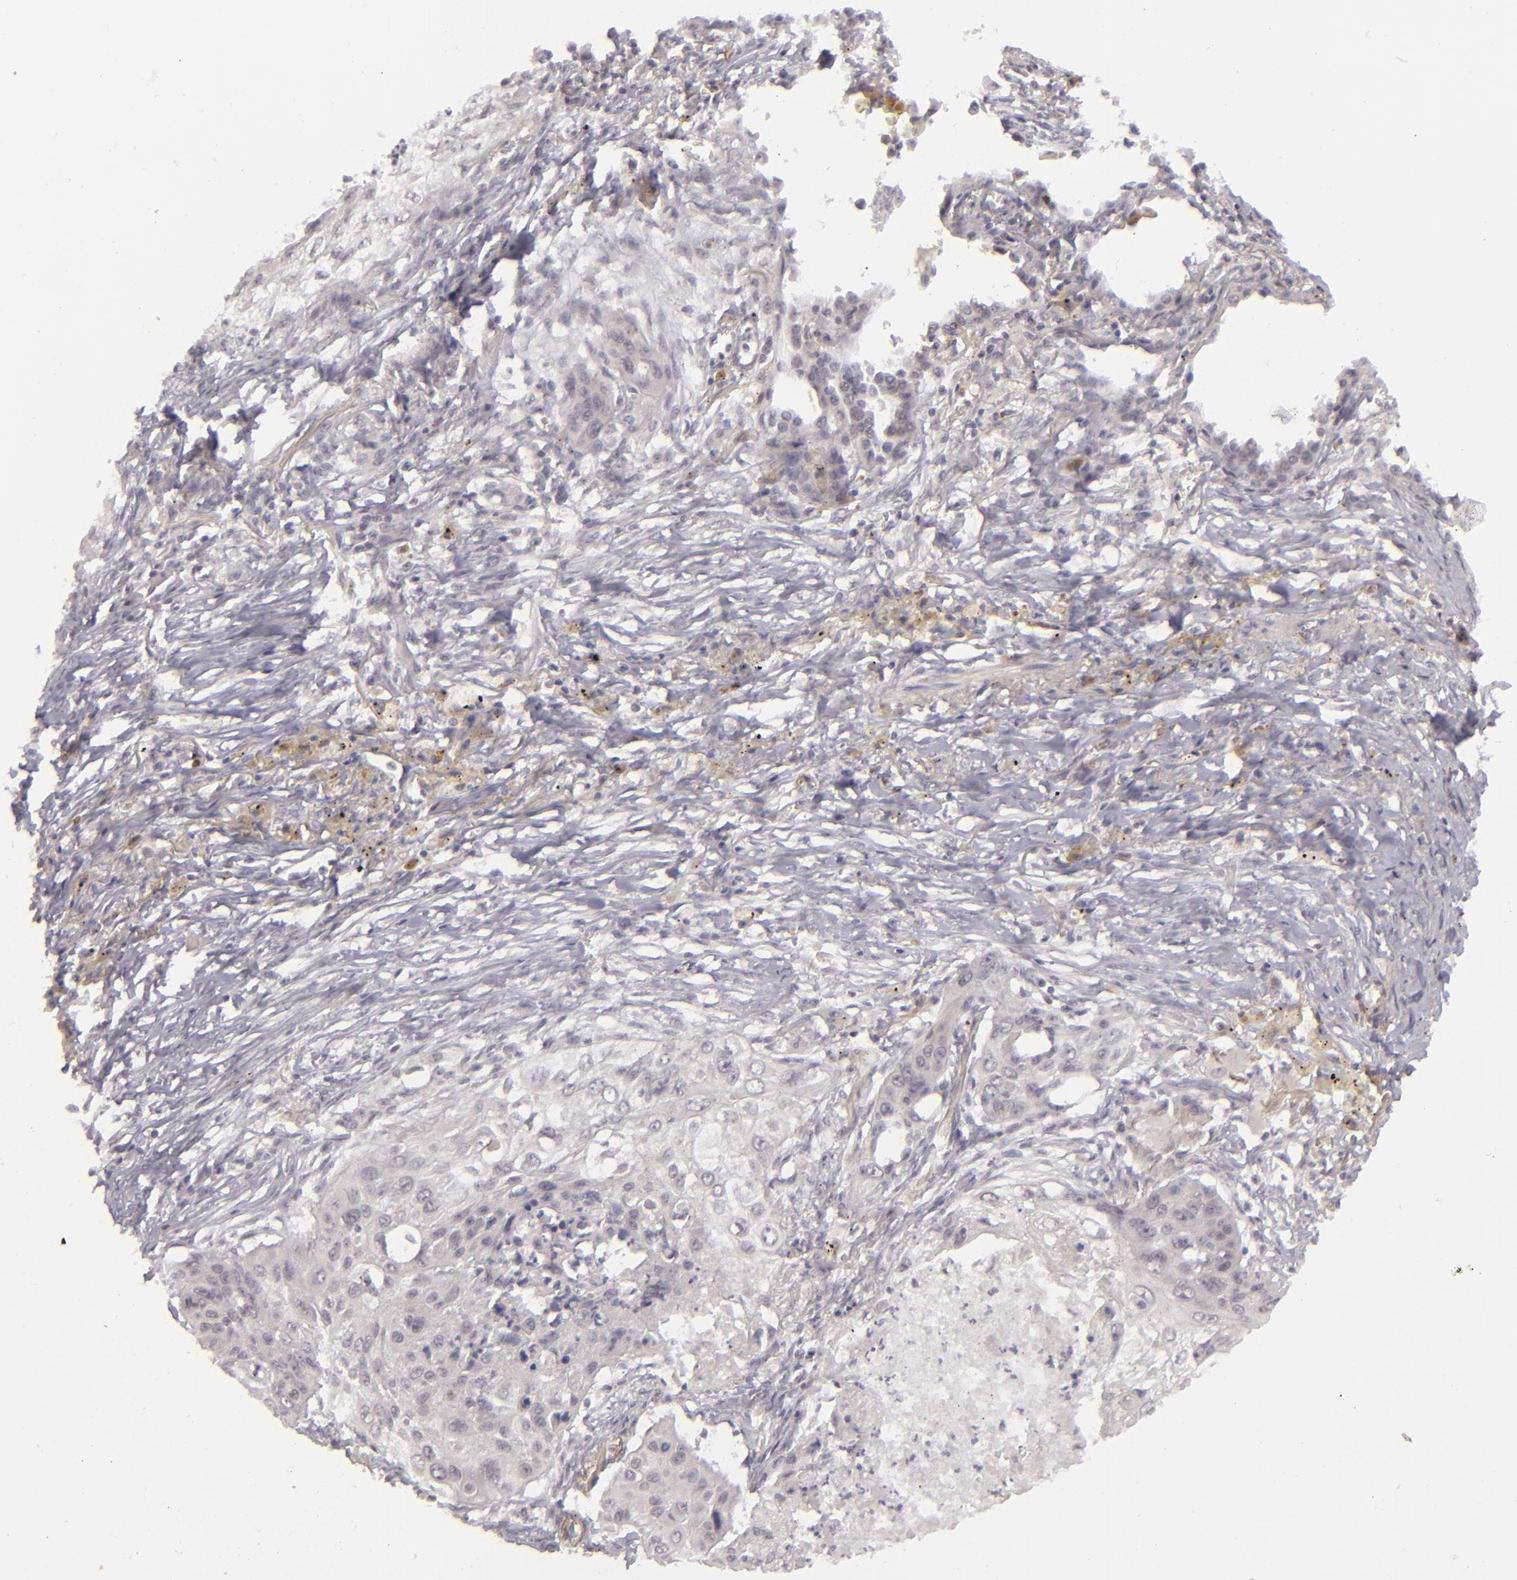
{"staining": {"intensity": "negative", "quantity": "none", "location": "none"}, "tissue": "lung cancer", "cell_type": "Tumor cells", "image_type": "cancer", "snomed": [{"axis": "morphology", "description": "Squamous cell carcinoma, NOS"}, {"axis": "topography", "description": "Lung"}], "caption": "DAB immunohistochemical staining of squamous cell carcinoma (lung) shows no significant staining in tumor cells.", "gene": "DLG3", "patient": {"sex": "male", "age": 71}}